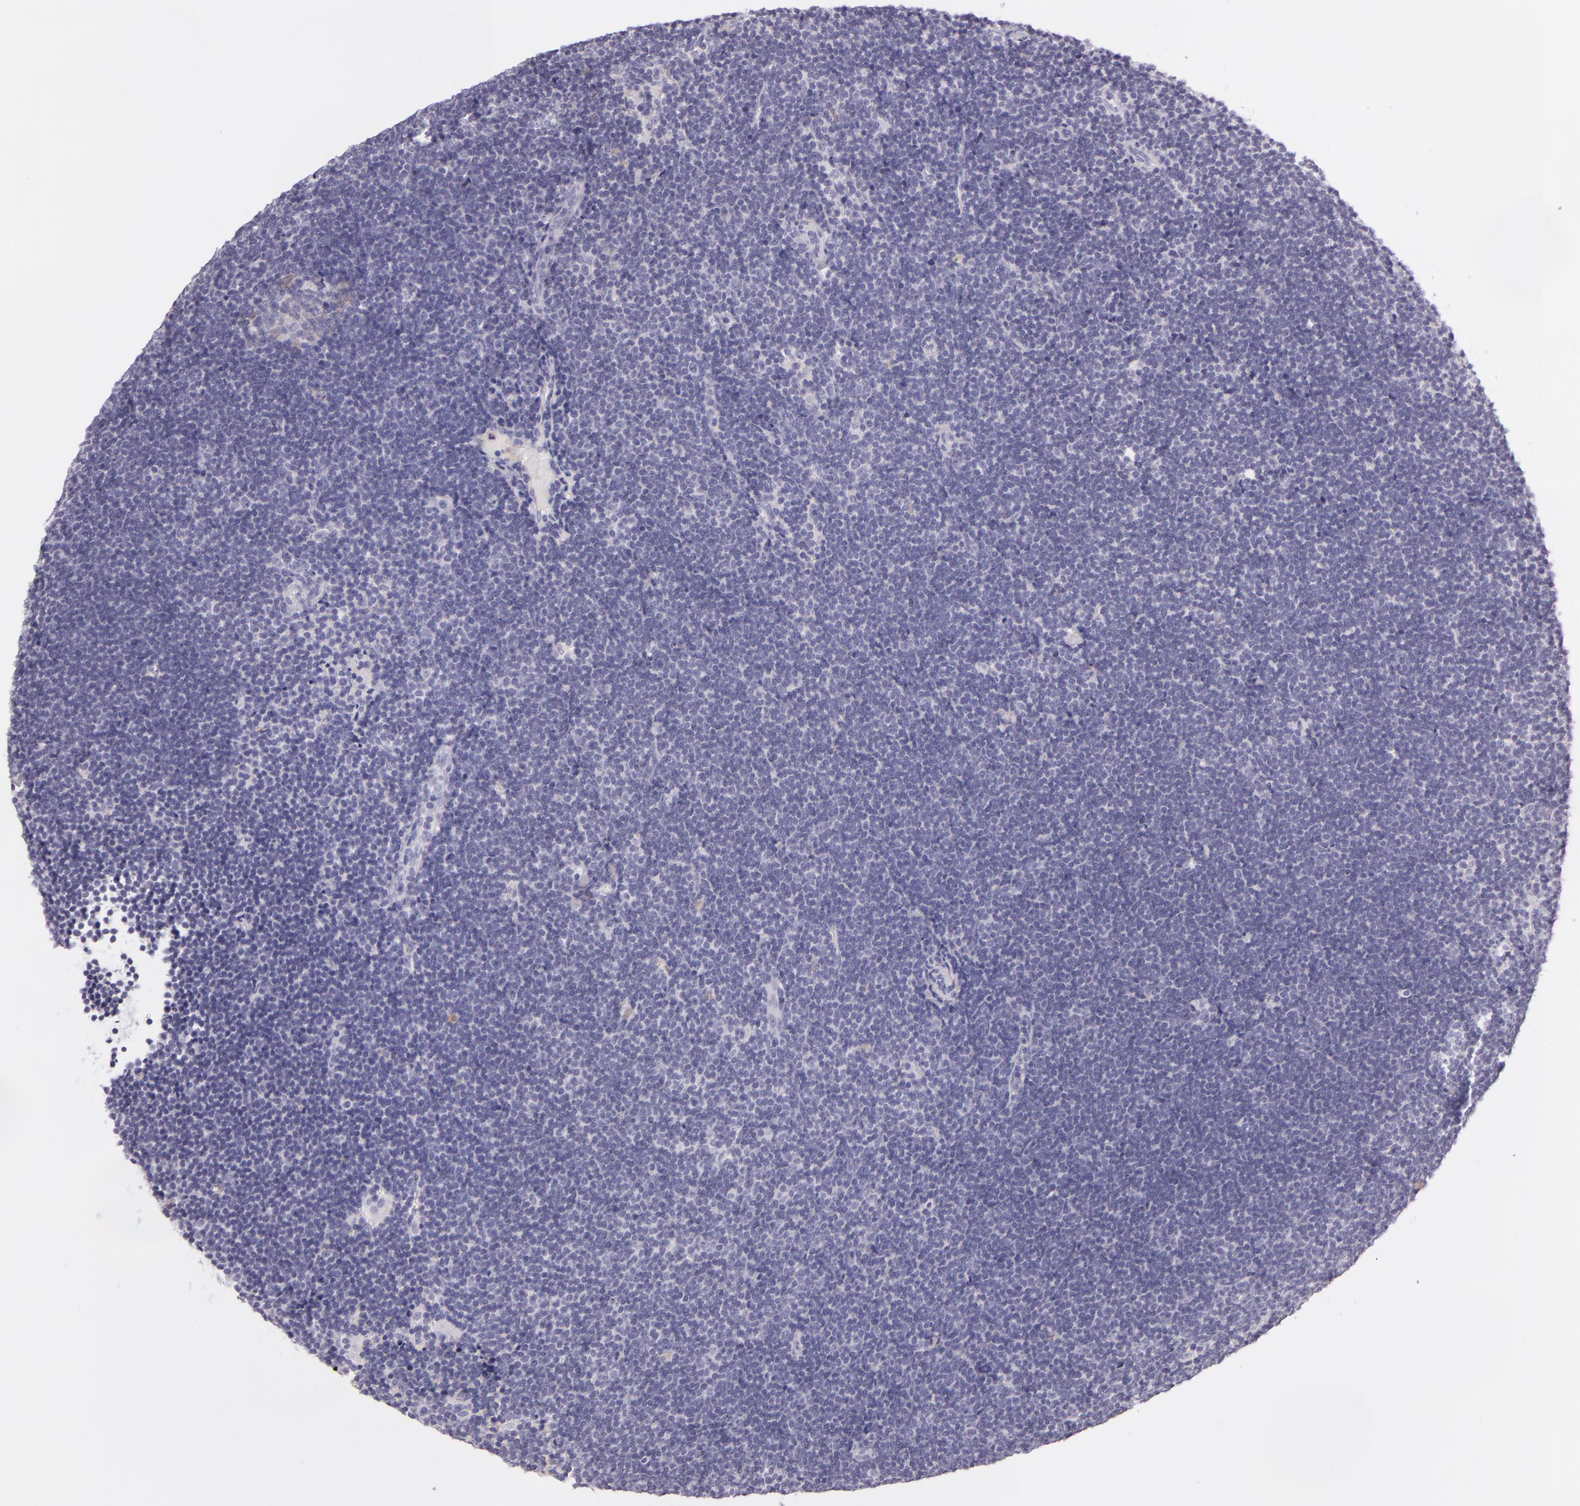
{"staining": {"intensity": "negative", "quantity": "none", "location": "none"}, "tissue": "lymphoma", "cell_type": "Tumor cells", "image_type": "cancer", "snomed": [{"axis": "morphology", "description": "Malignant lymphoma, non-Hodgkin's type, Low grade"}, {"axis": "topography", "description": "Lymph node"}], "caption": "An image of low-grade malignant lymphoma, non-Hodgkin's type stained for a protein displays no brown staining in tumor cells.", "gene": "CBS", "patient": {"sex": "female", "age": 51}}